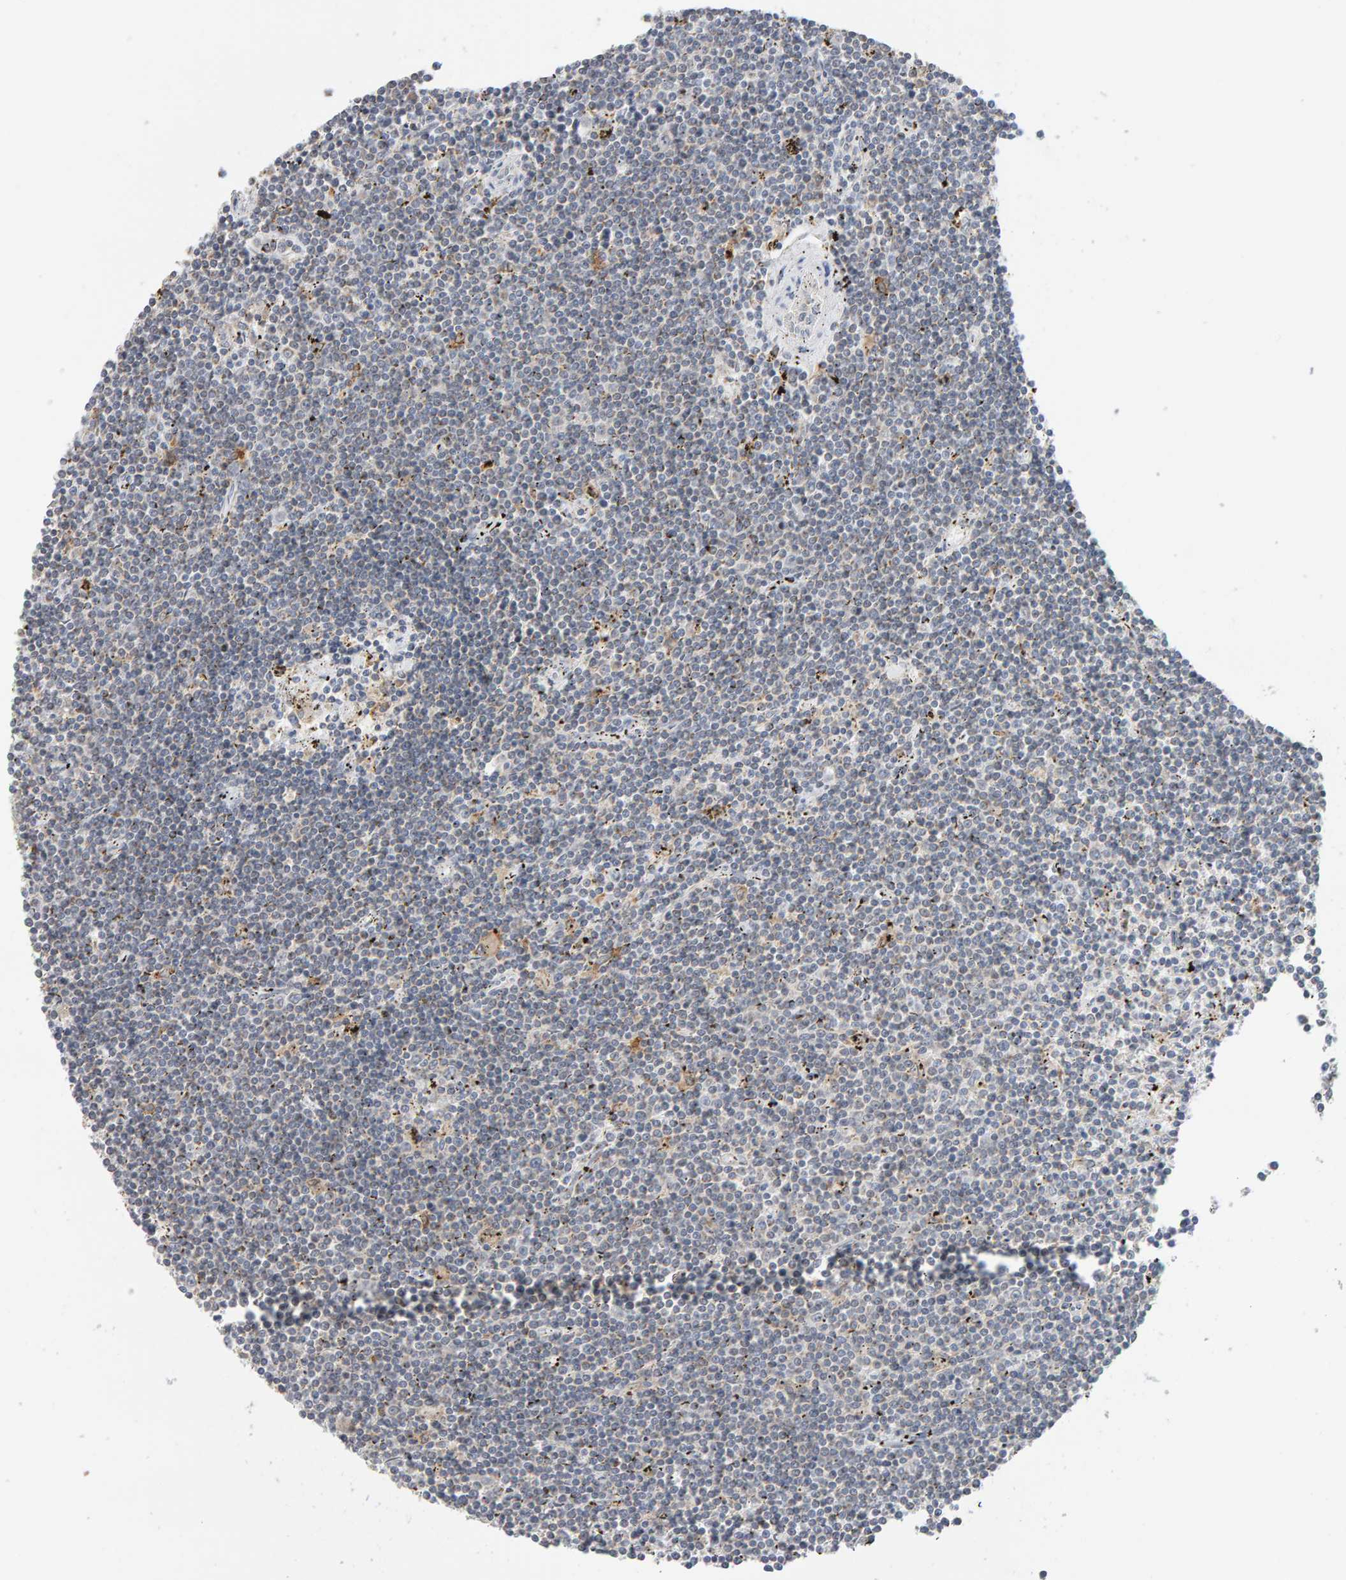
{"staining": {"intensity": "negative", "quantity": "none", "location": "none"}, "tissue": "lymphoma", "cell_type": "Tumor cells", "image_type": "cancer", "snomed": [{"axis": "morphology", "description": "Malignant lymphoma, non-Hodgkin's type, Low grade"}, {"axis": "topography", "description": "Spleen"}], "caption": "Immunohistochemistry (IHC) micrograph of human low-grade malignant lymphoma, non-Hodgkin's type stained for a protein (brown), which demonstrates no staining in tumor cells.", "gene": "SGPL1", "patient": {"sex": "male", "age": 76}}